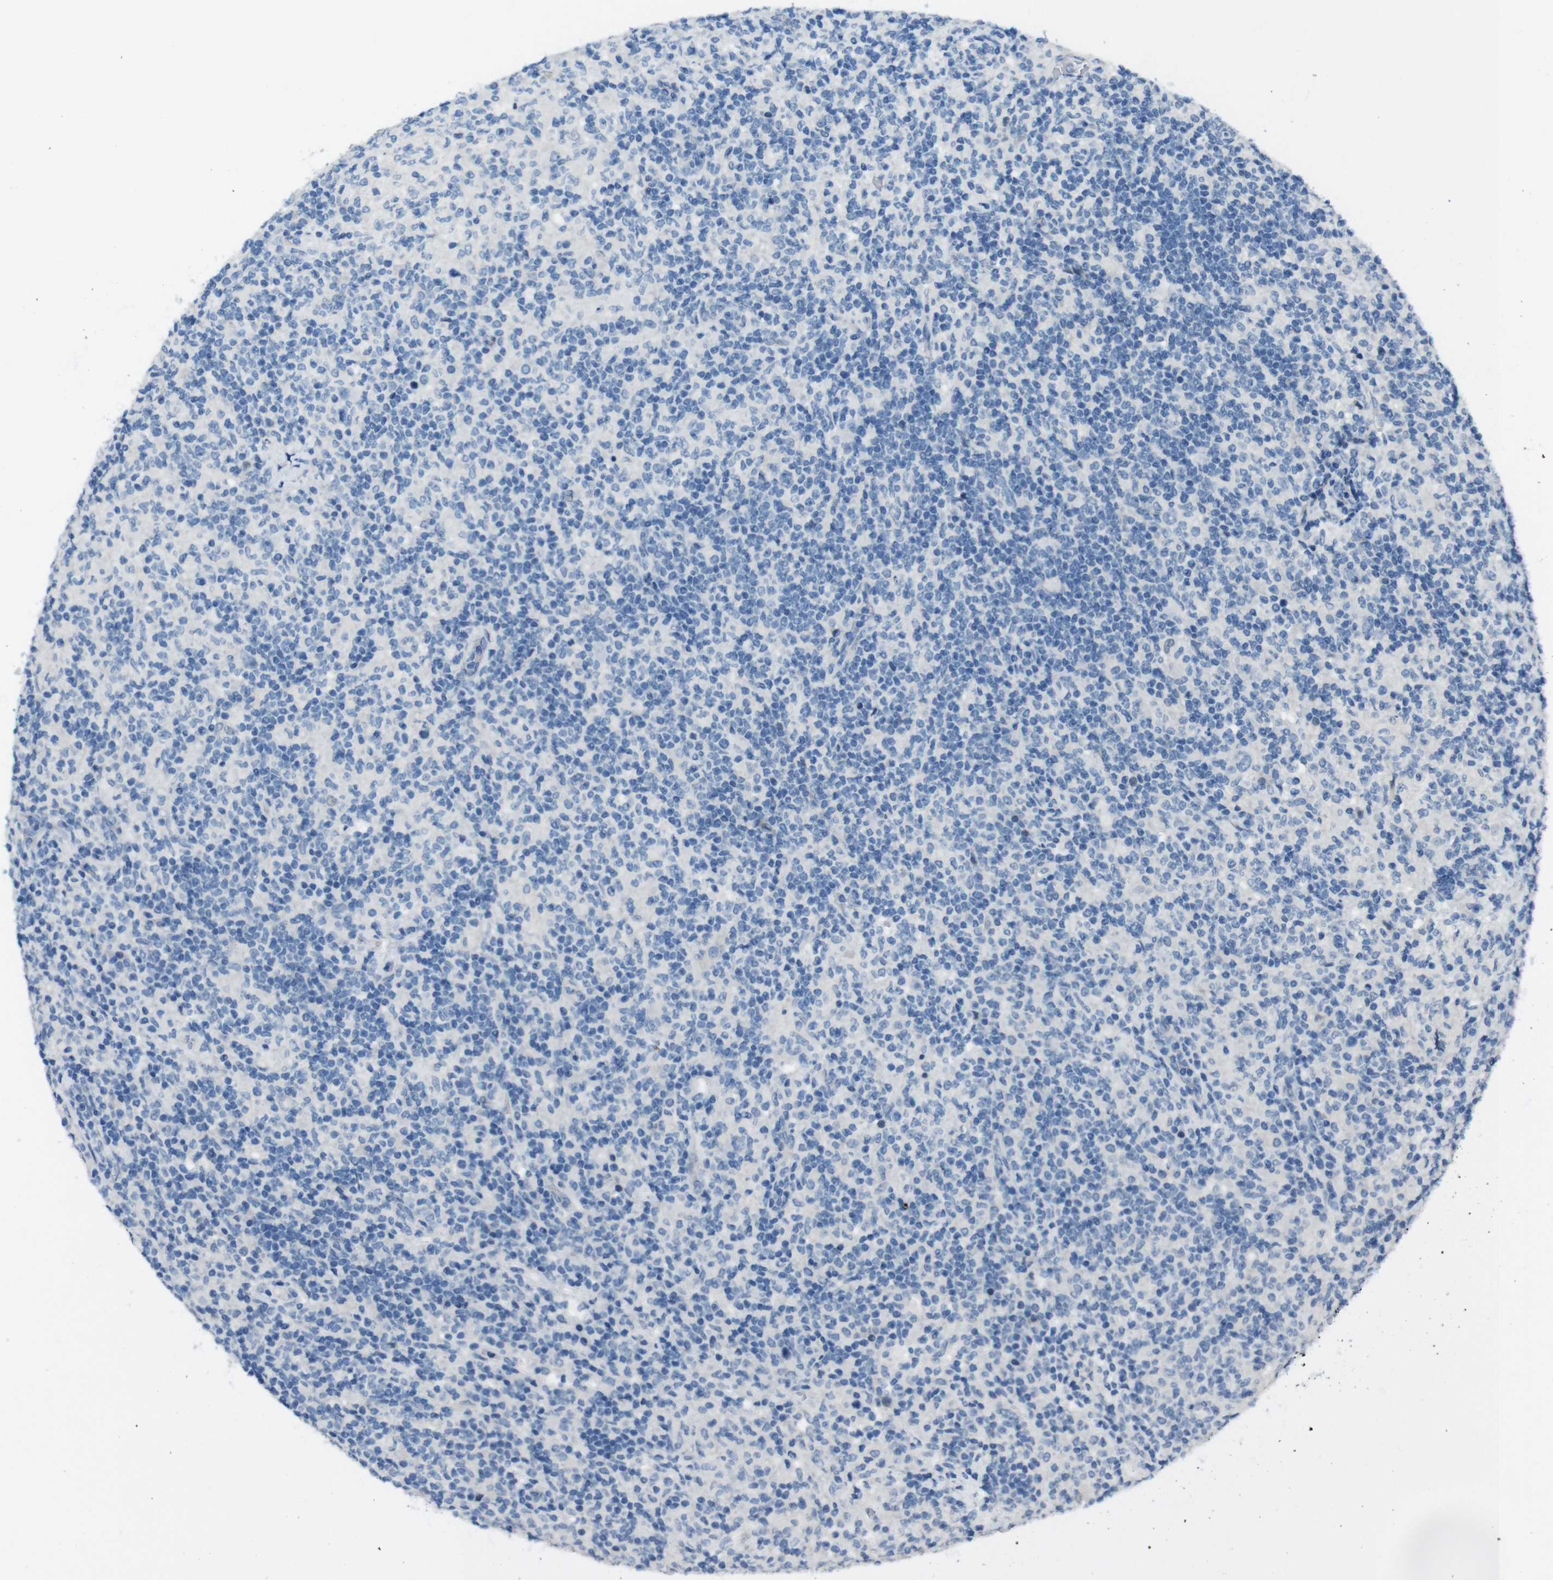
{"staining": {"intensity": "negative", "quantity": "none", "location": "none"}, "tissue": "lymphoma", "cell_type": "Tumor cells", "image_type": "cancer", "snomed": [{"axis": "morphology", "description": "Hodgkin's disease, NOS"}, {"axis": "topography", "description": "Lymph node"}], "caption": "Immunohistochemistry of human lymphoma exhibits no staining in tumor cells.", "gene": "HRH2", "patient": {"sex": "male", "age": 70}}